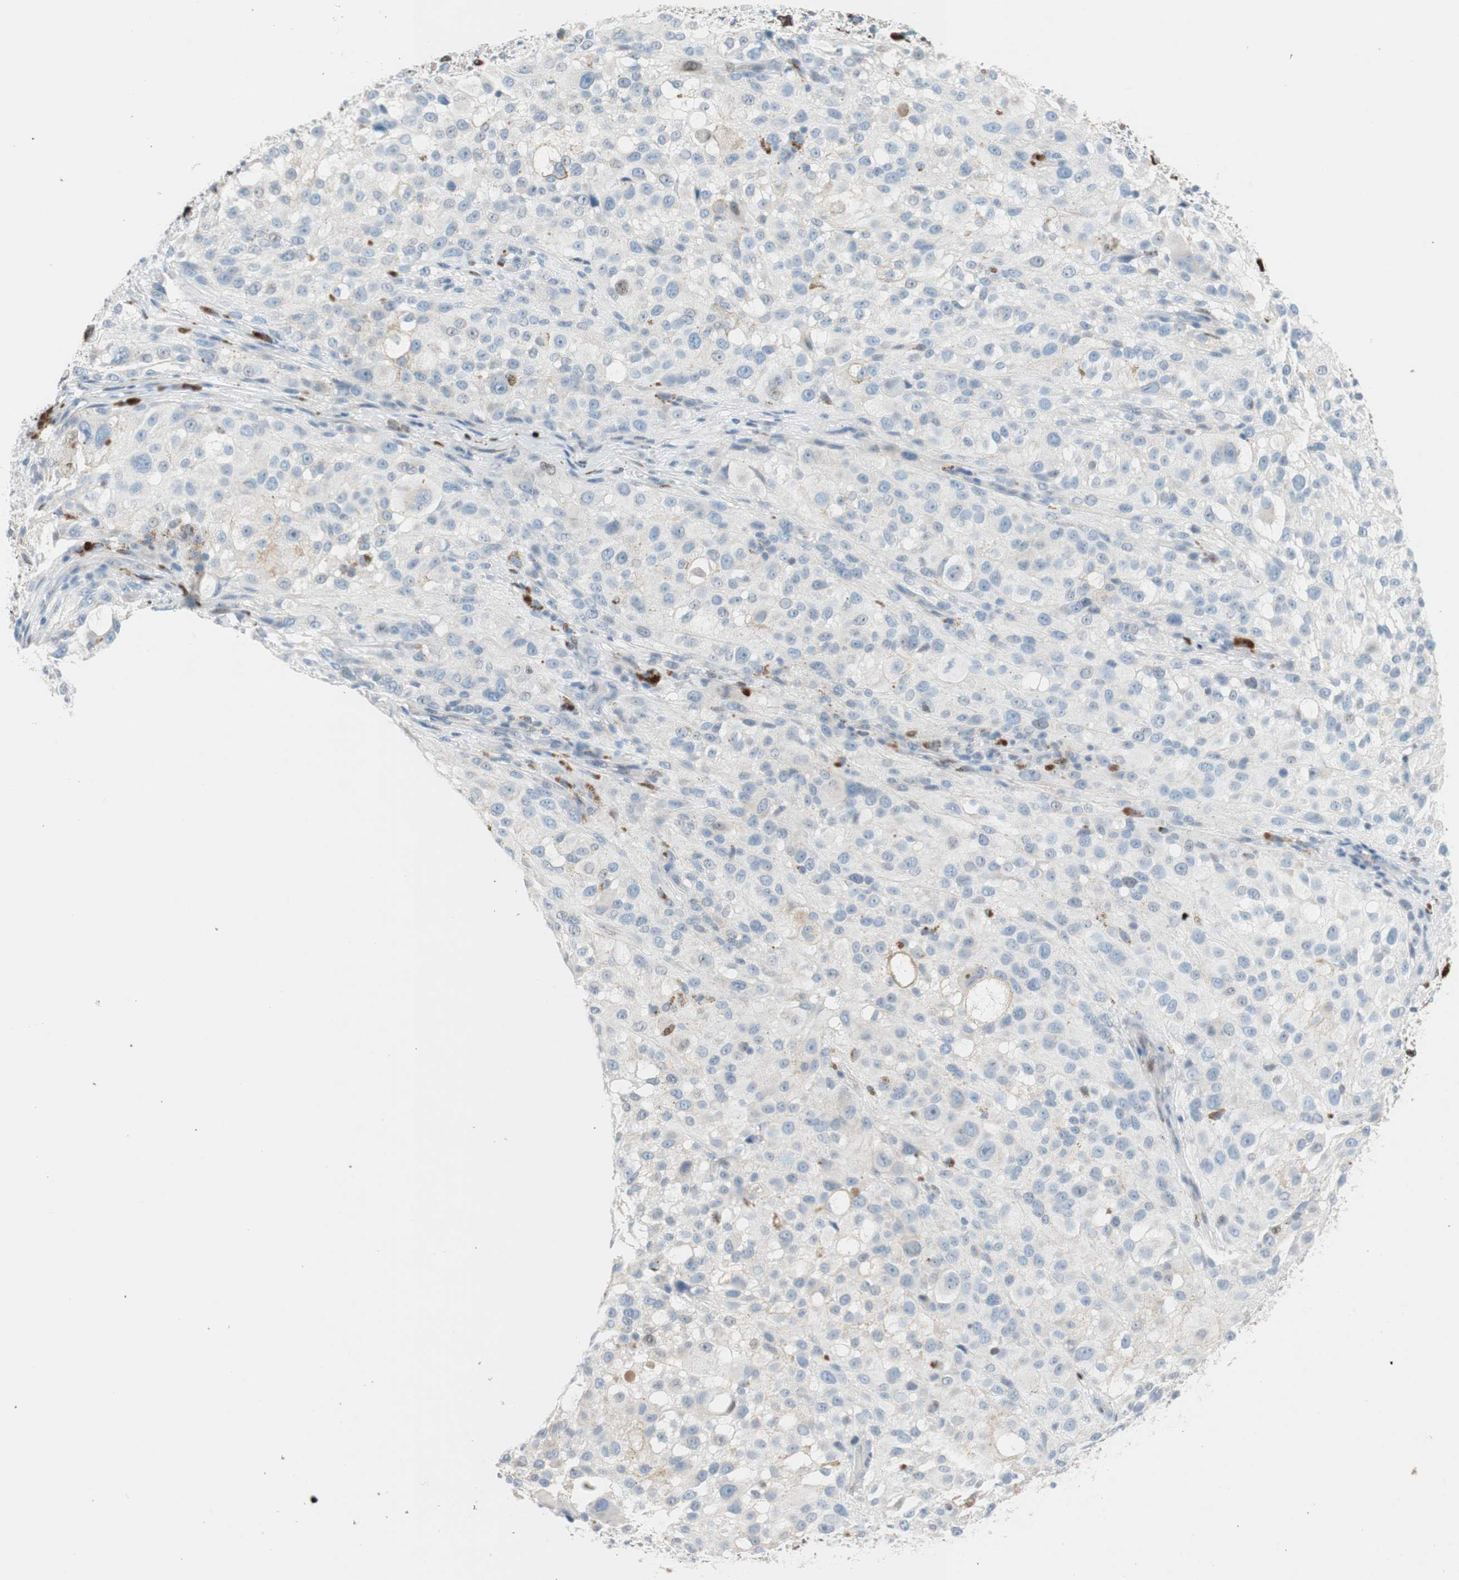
{"staining": {"intensity": "negative", "quantity": "none", "location": "none"}, "tissue": "melanoma", "cell_type": "Tumor cells", "image_type": "cancer", "snomed": [{"axis": "morphology", "description": "Necrosis, NOS"}, {"axis": "morphology", "description": "Malignant melanoma, NOS"}, {"axis": "topography", "description": "Skin"}], "caption": "Tumor cells show no significant staining in malignant melanoma.", "gene": "FOSL1", "patient": {"sex": "female", "age": 87}}